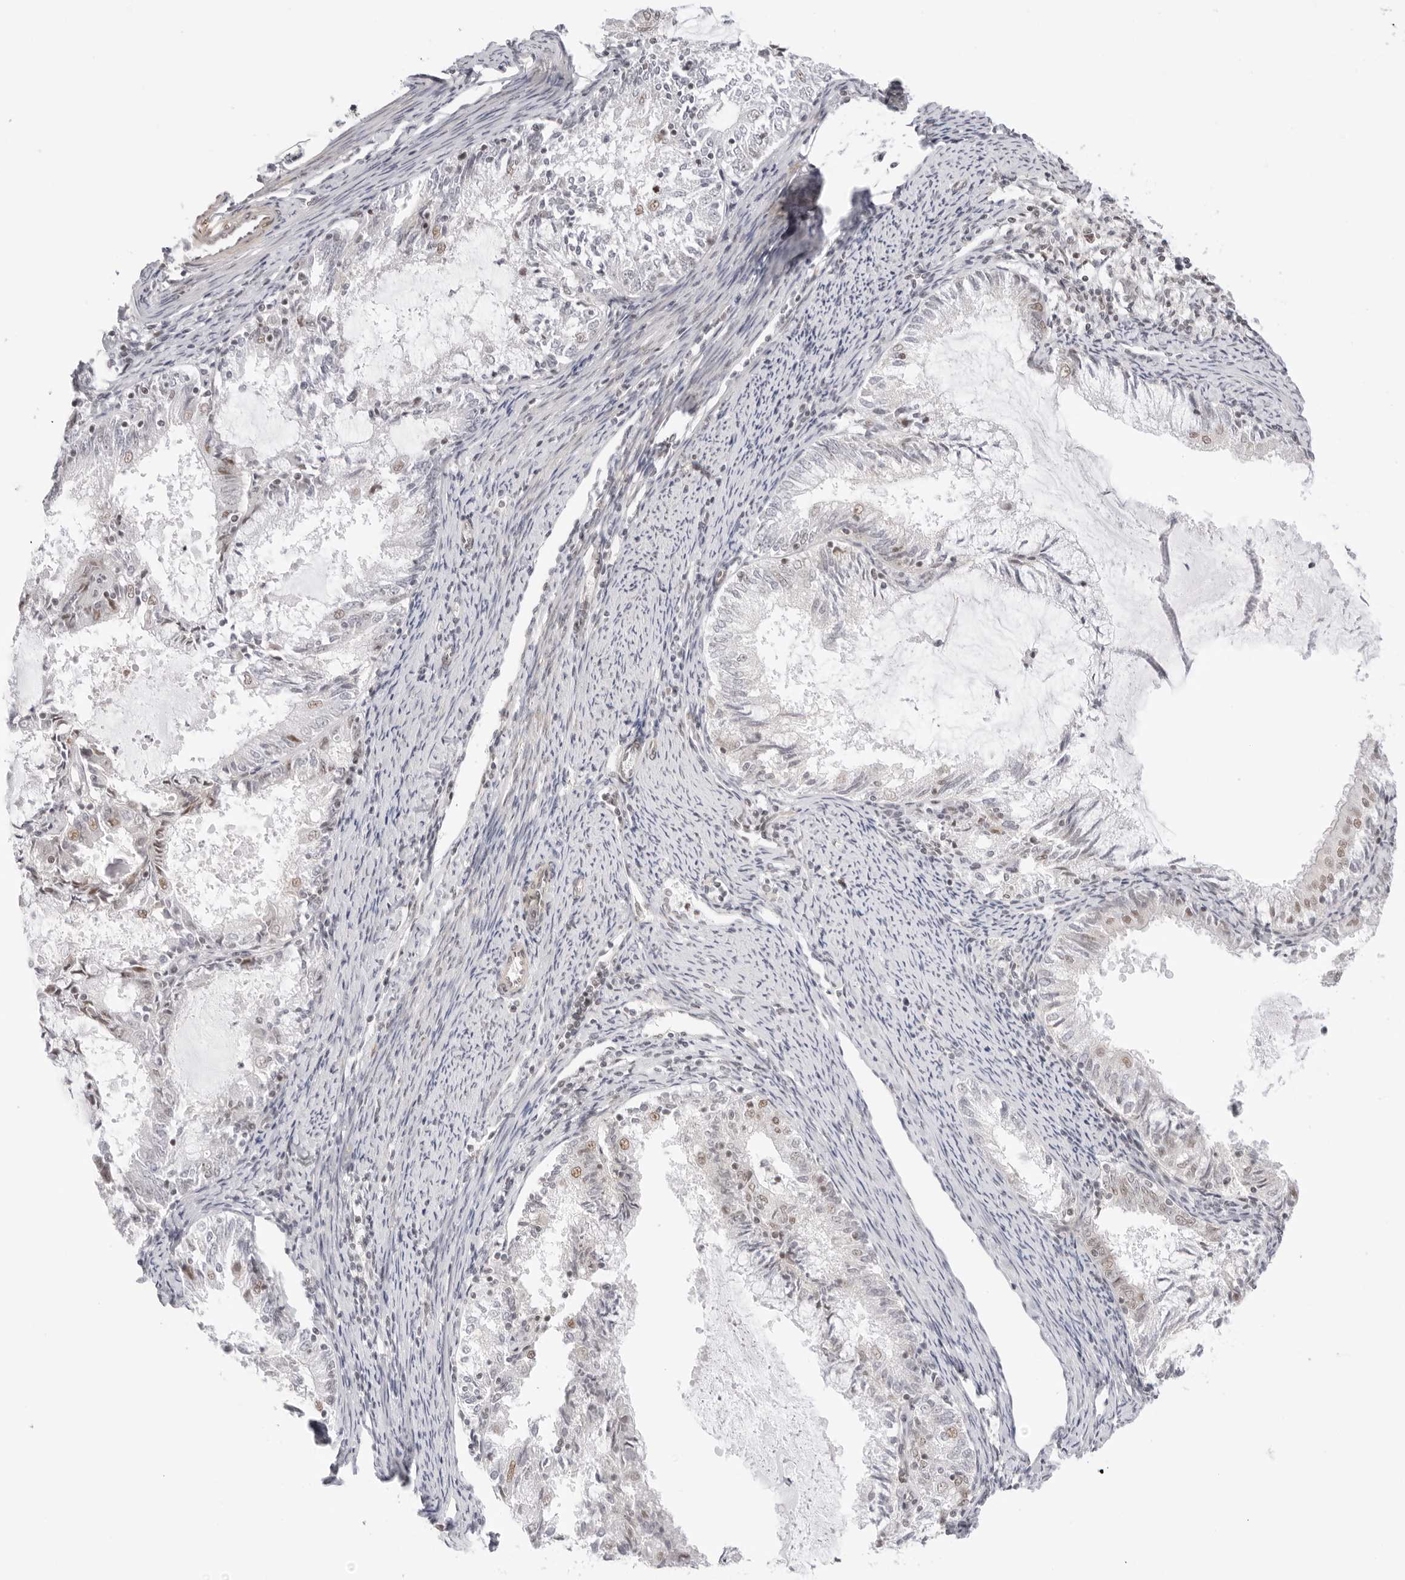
{"staining": {"intensity": "weak", "quantity": "<25%", "location": "nuclear"}, "tissue": "endometrial cancer", "cell_type": "Tumor cells", "image_type": "cancer", "snomed": [{"axis": "morphology", "description": "Adenocarcinoma, NOS"}, {"axis": "topography", "description": "Endometrium"}], "caption": "The photomicrograph exhibits no significant expression in tumor cells of endometrial cancer.", "gene": "TCIM", "patient": {"sex": "female", "age": 57}}